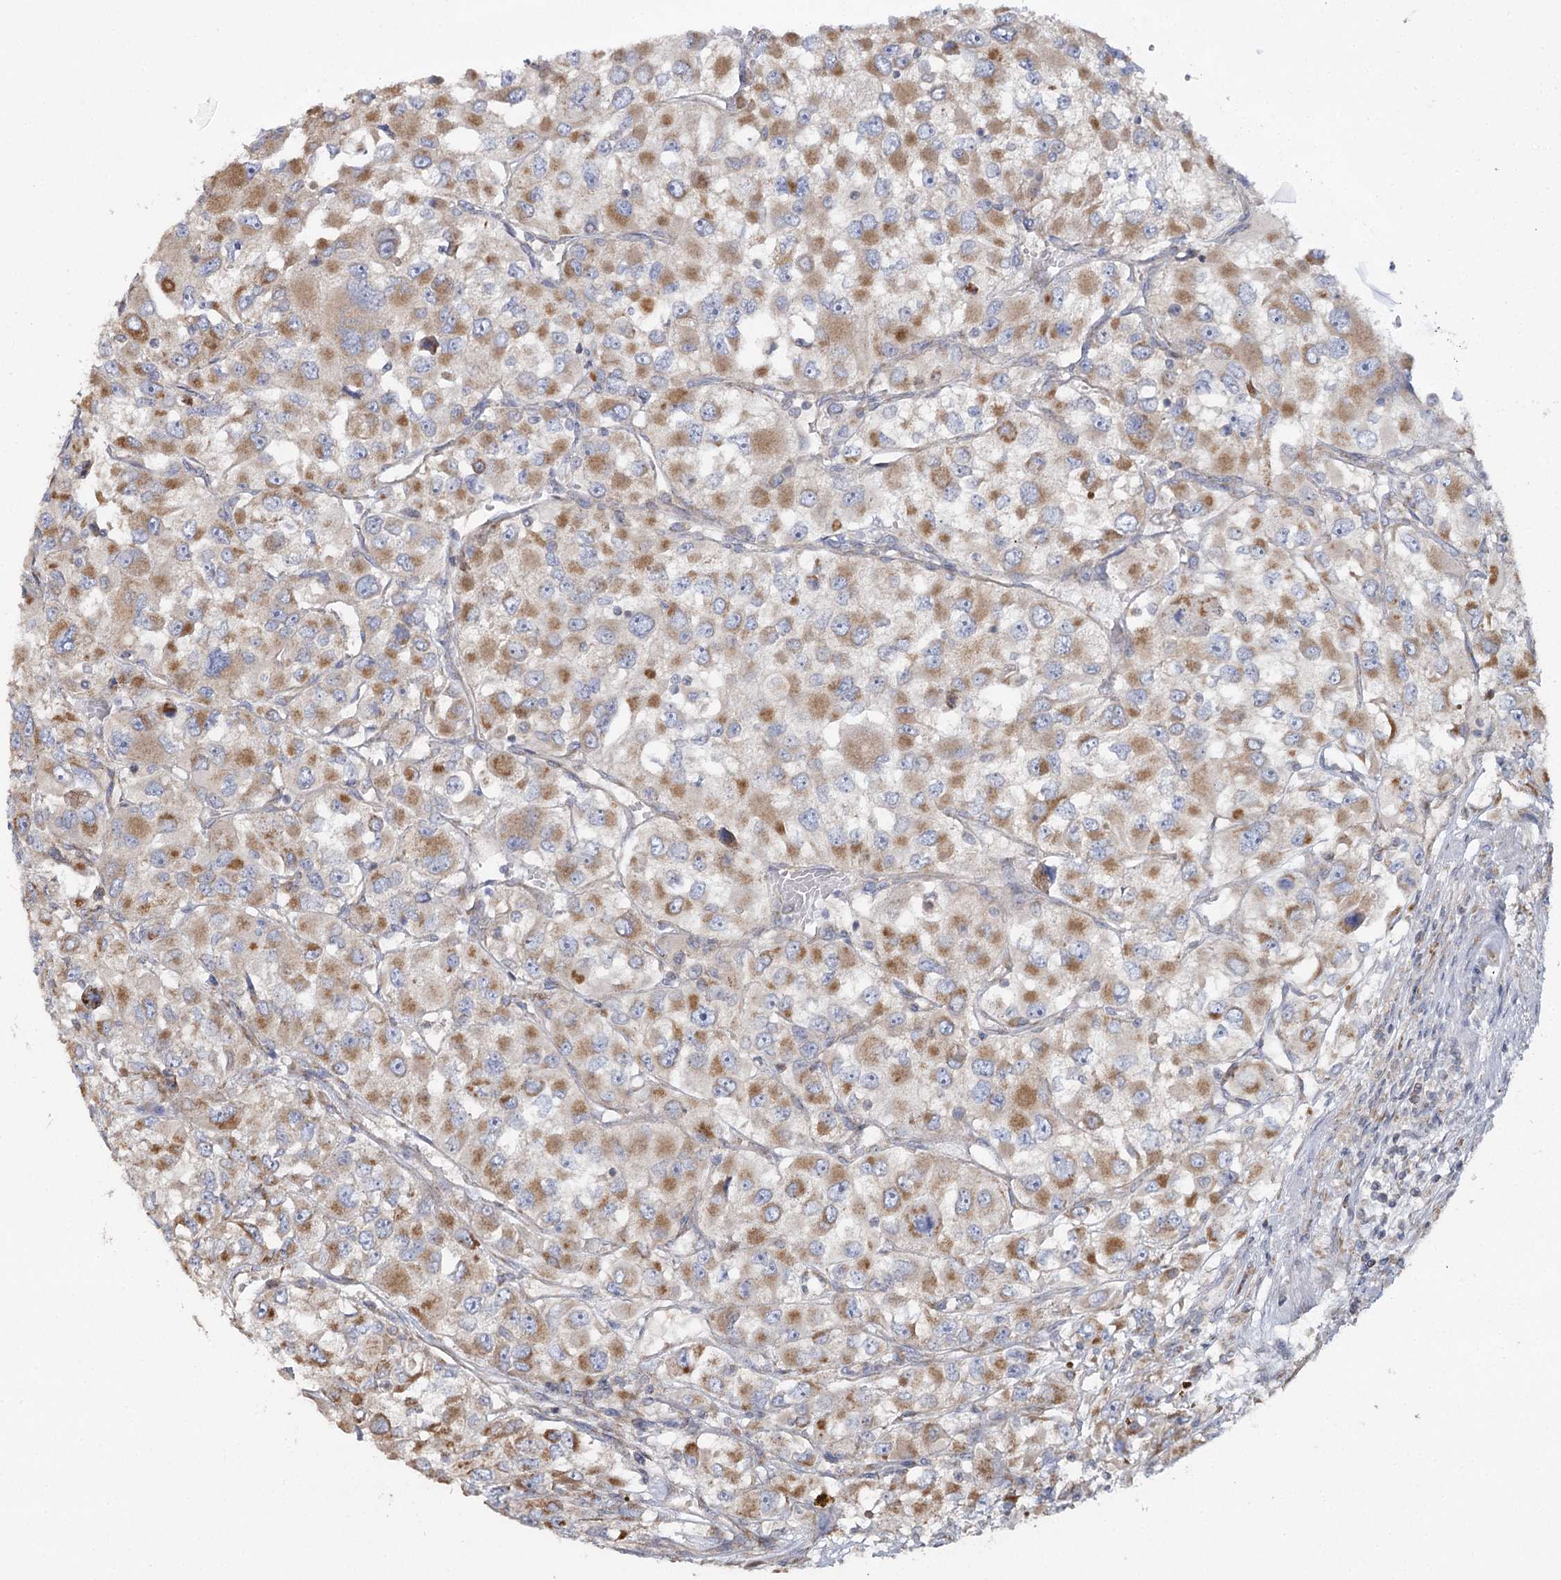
{"staining": {"intensity": "moderate", "quantity": ">75%", "location": "cytoplasmic/membranous"}, "tissue": "renal cancer", "cell_type": "Tumor cells", "image_type": "cancer", "snomed": [{"axis": "morphology", "description": "Adenocarcinoma, NOS"}, {"axis": "topography", "description": "Kidney"}], "caption": "IHC histopathology image of renal cancer (adenocarcinoma) stained for a protein (brown), which displays medium levels of moderate cytoplasmic/membranous expression in about >75% of tumor cells.", "gene": "ACOX2", "patient": {"sex": "female", "age": 52}}